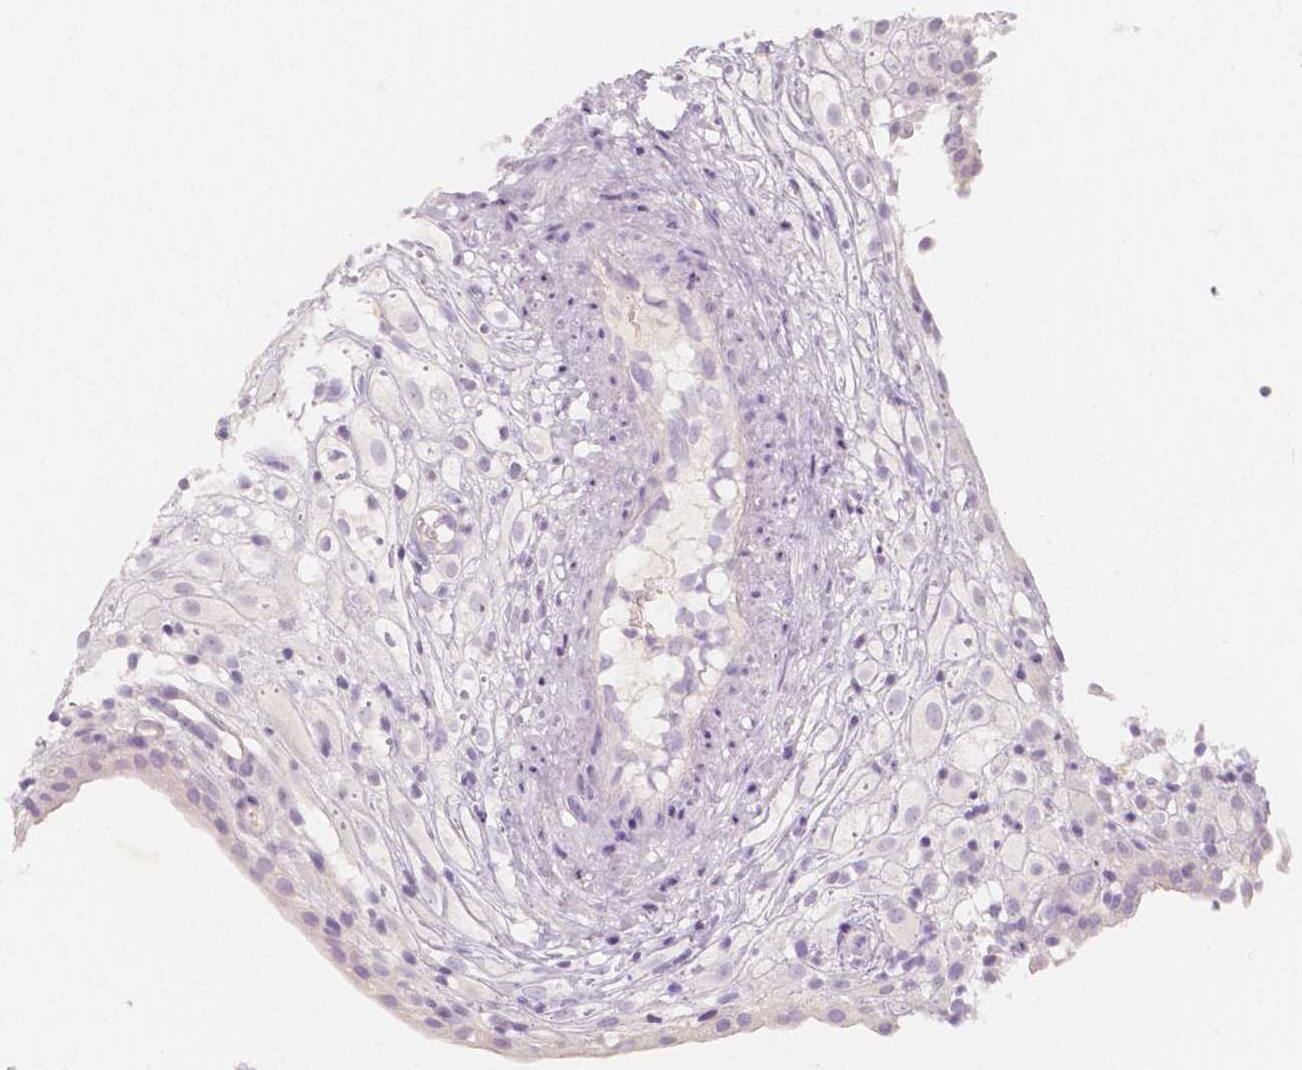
{"staining": {"intensity": "negative", "quantity": "none", "location": "none"}, "tissue": "placenta", "cell_type": "Decidual cells", "image_type": "normal", "snomed": [{"axis": "morphology", "description": "Normal tissue, NOS"}, {"axis": "topography", "description": "Placenta"}], "caption": "An image of placenta stained for a protein demonstrates no brown staining in decidual cells. (DAB immunohistochemistry (IHC) with hematoxylin counter stain).", "gene": "BATF", "patient": {"sex": "female", "age": 24}}